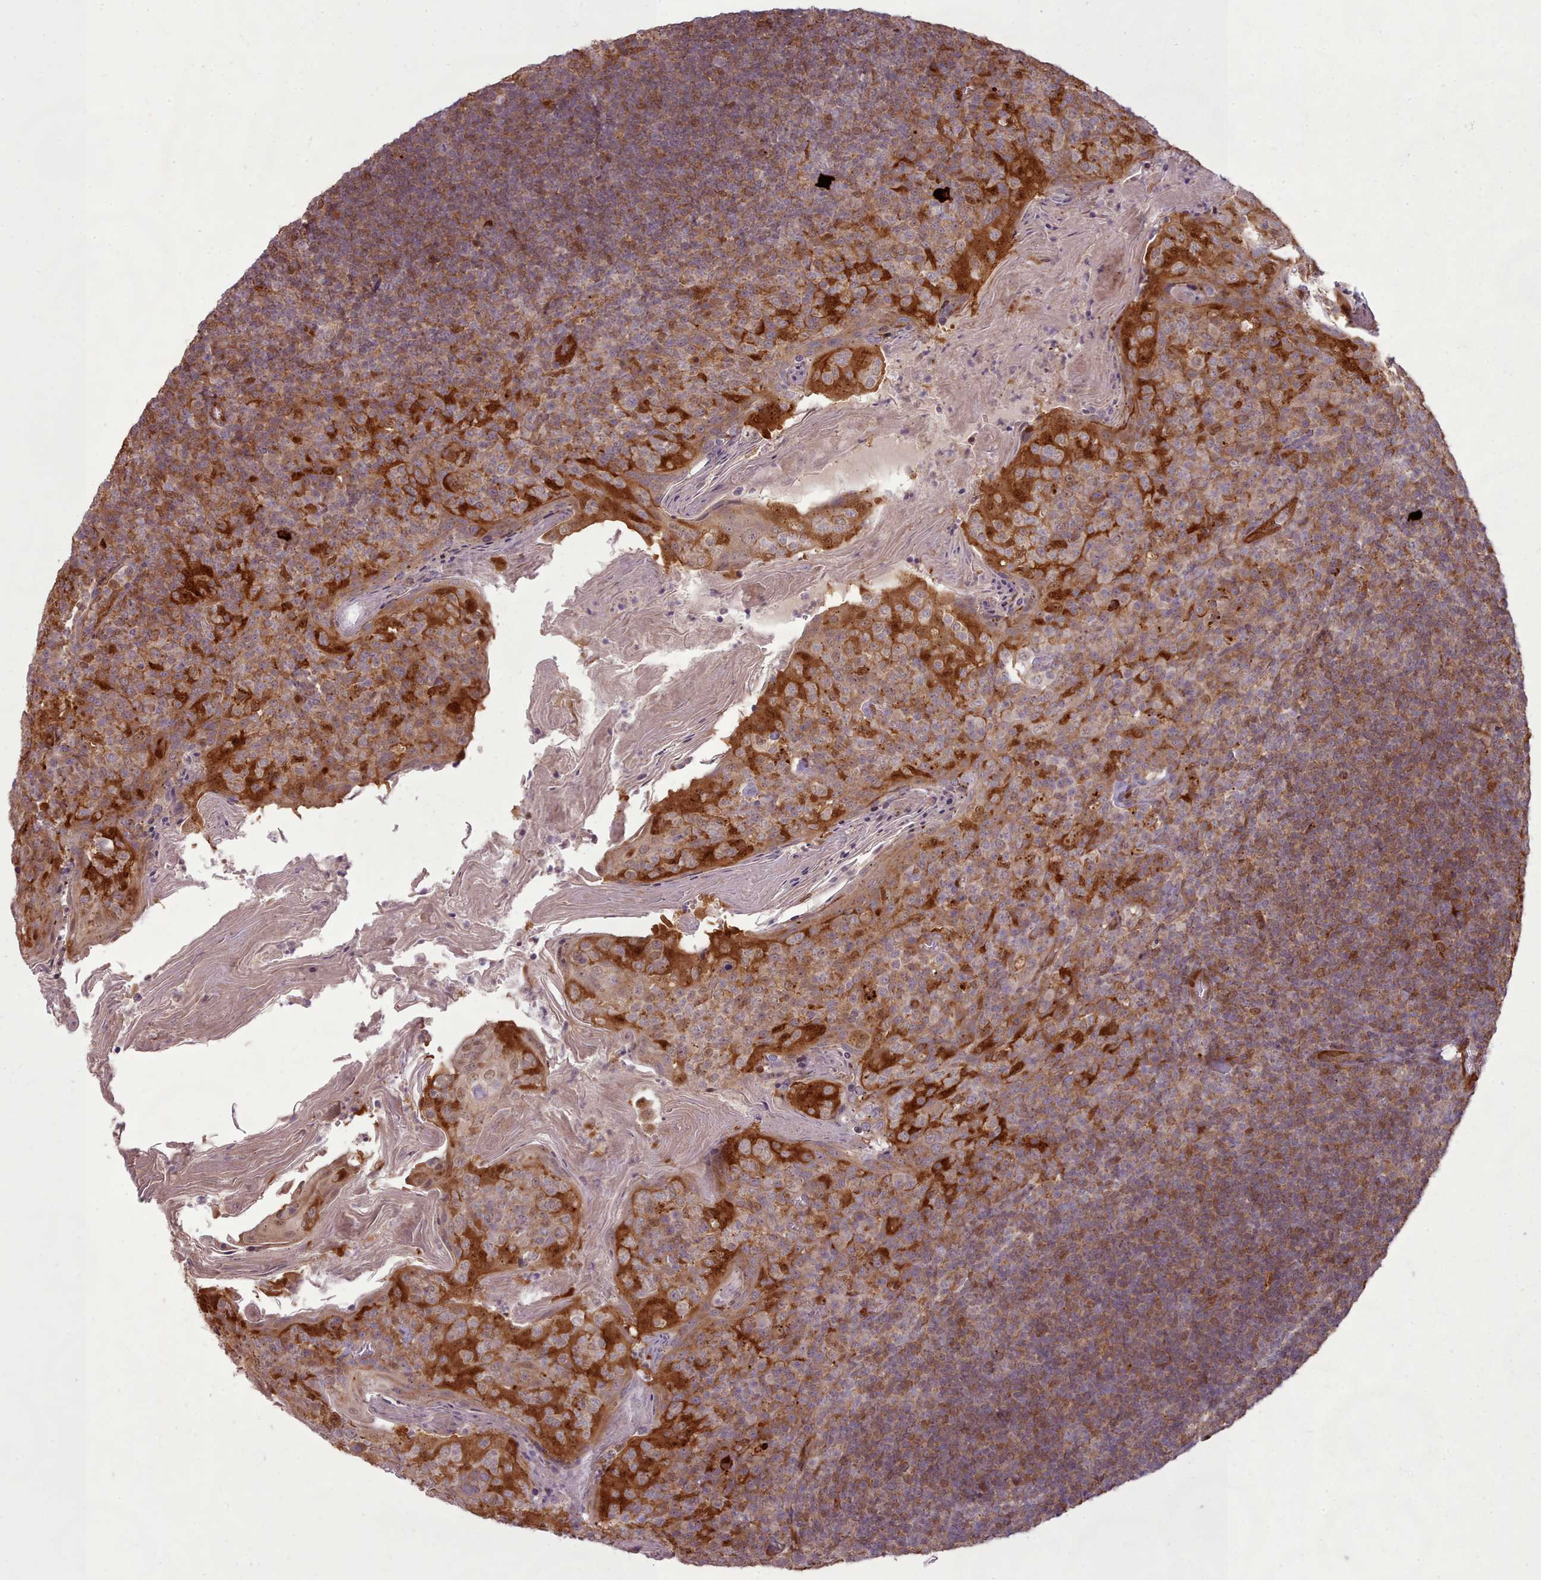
{"staining": {"intensity": "moderate", "quantity": ">75%", "location": "cytoplasmic/membranous"}, "tissue": "tonsil", "cell_type": "Germinal center cells", "image_type": "normal", "snomed": [{"axis": "morphology", "description": "Normal tissue, NOS"}, {"axis": "topography", "description": "Tonsil"}], "caption": "Immunohistochemistry staining of normal tonsil, which shows medium levels of moderate cytoplasmic/membranous expression in about >75% of germinal center cells indicating moderate cytoplasmic/membranous protein positivity. The staining was performed using DAB (3,3'-diaminobenzidine) (brown) for protein detection and nuclei were counterstained in hematoxylin (blue).", "gene": "LGALS9B", "patient": {"sex": "female", "age": 10}}